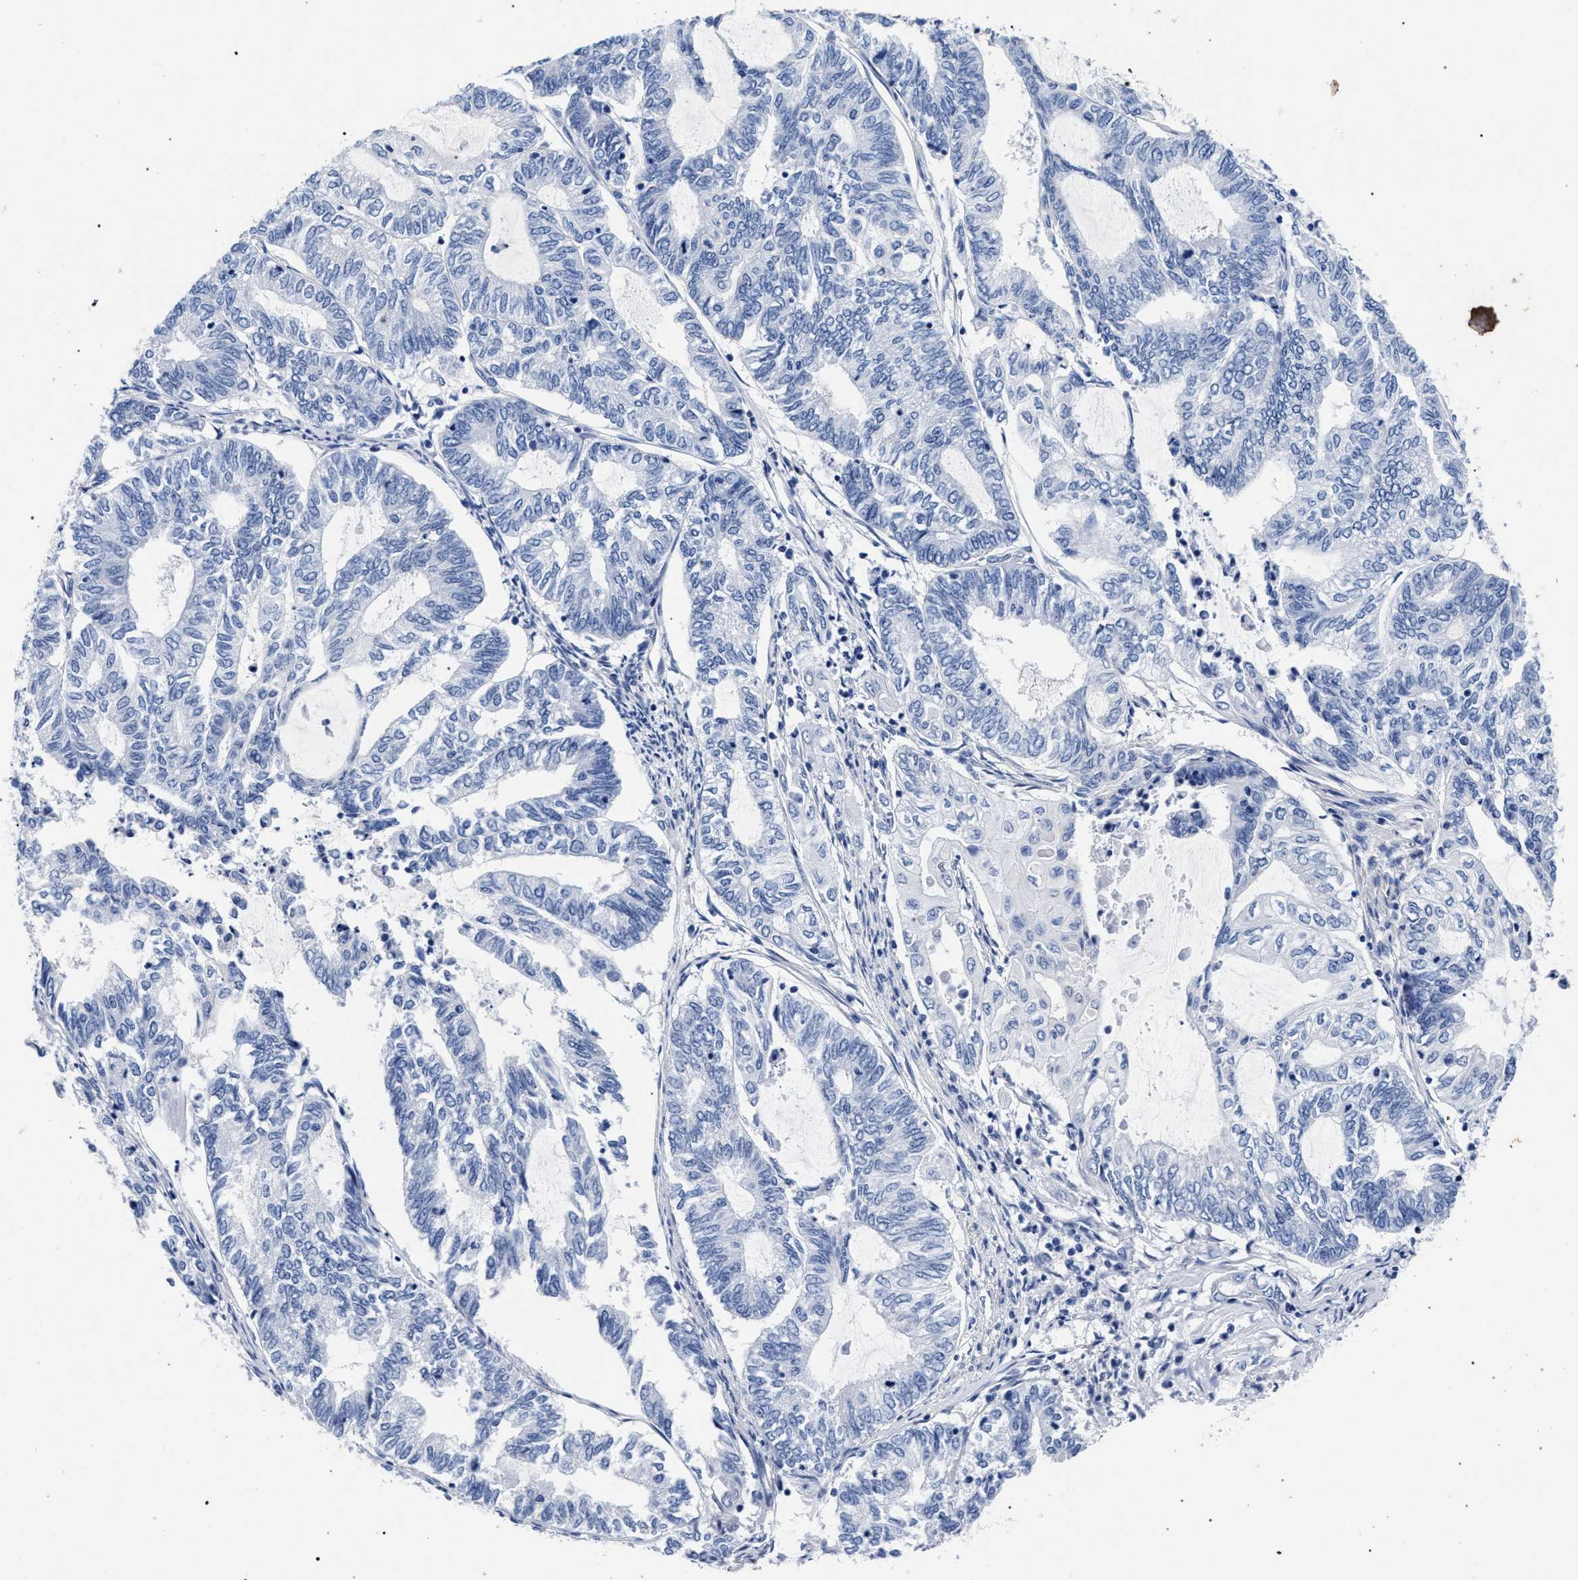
{"staining": {"intensity": "negative", "quantity": "none", "location": "none"}, "tissue": "endometrial cancer", "cell_type": "Tumor cells", "image_type": "cancer", "snomed": [{"axis": "morphology", "description": "Adenocarcinoma, NOS"}, {"axis": "topography", "description": "Uterus"}, {"axis": "topography", "description": "Endometrium"}], "caption": "Immunohistochemical staining of human adenocarcinoma (endometrial) reveals no significant staining in tumor cells.", "gene": "AKAP4", "patient": {"sex": "female", "age": 70}}